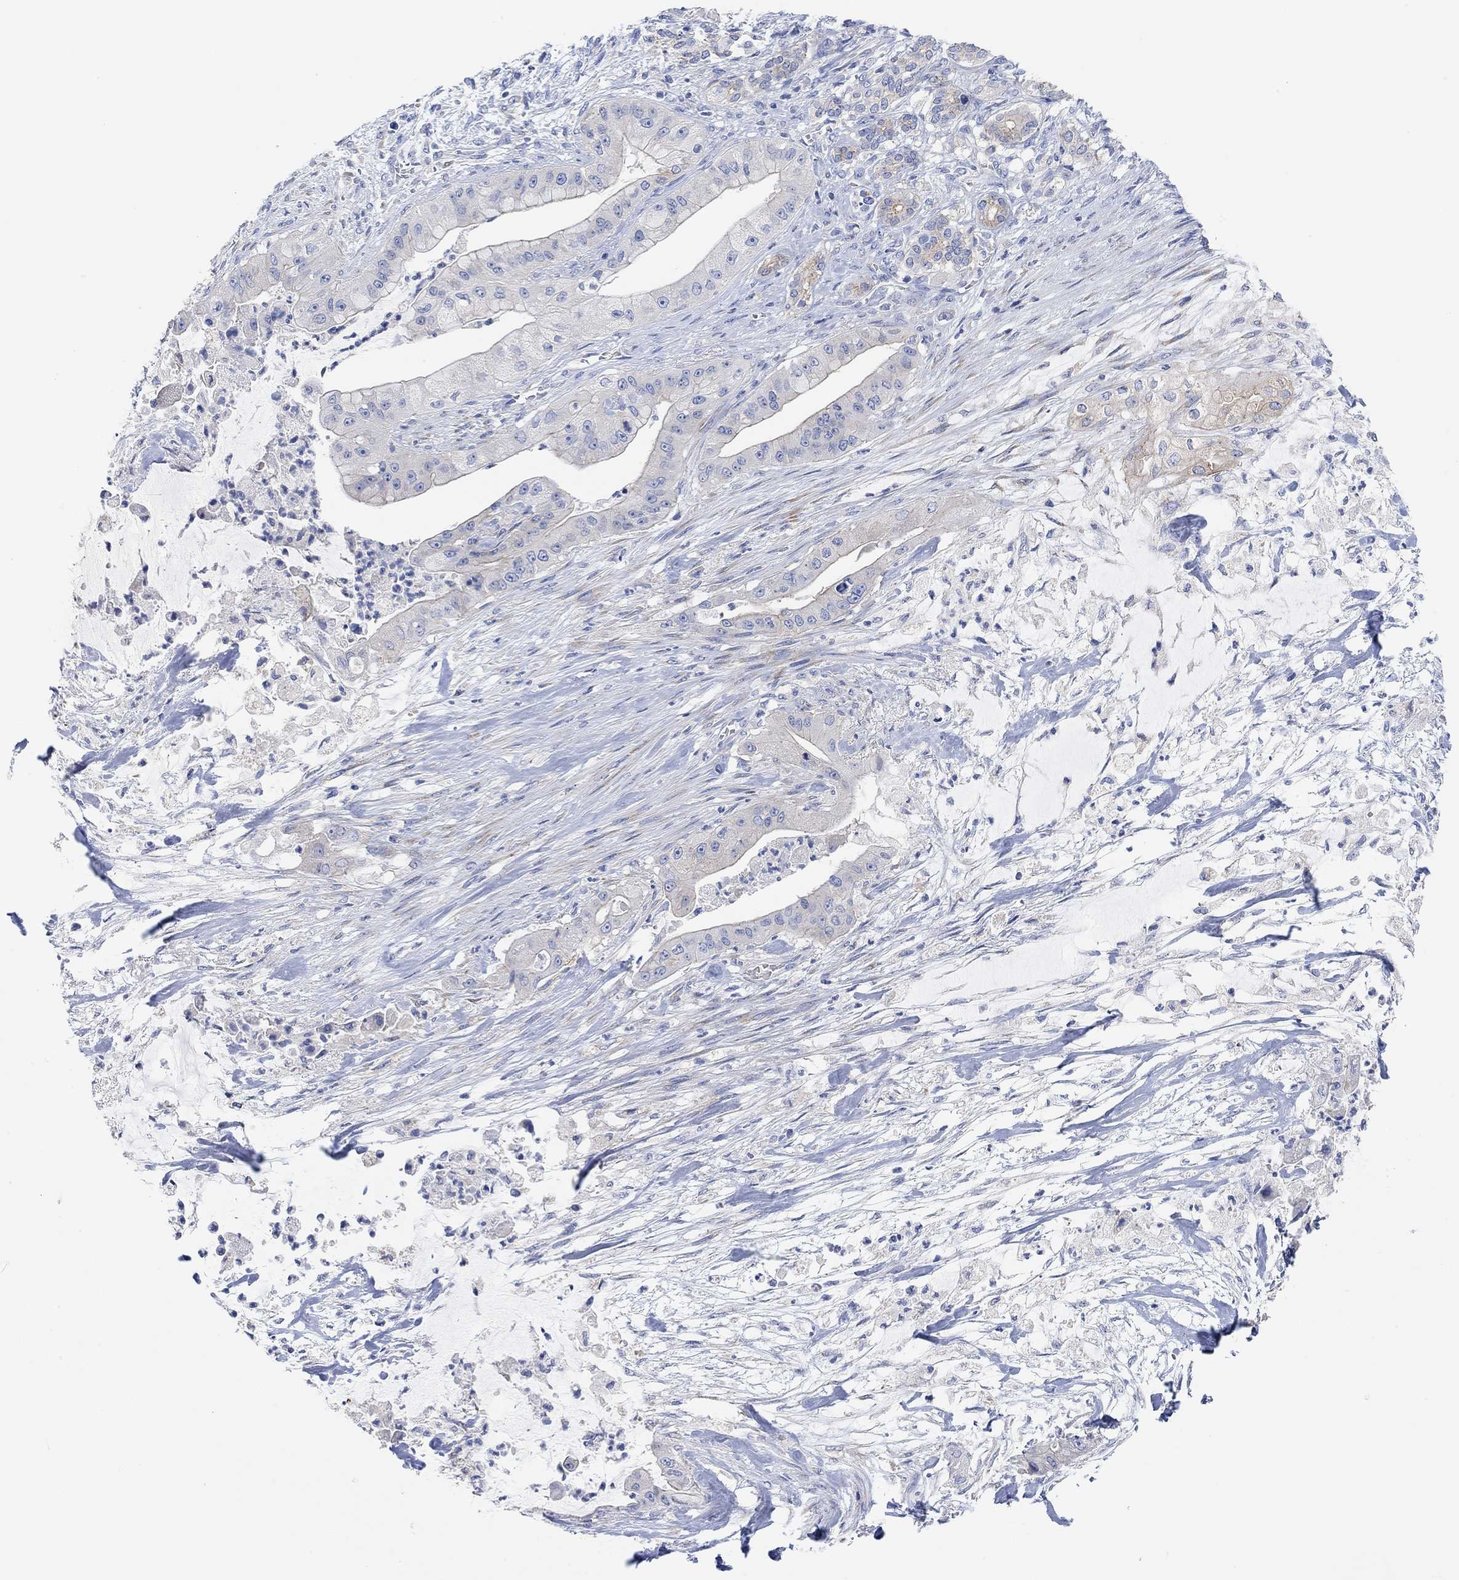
{"staining": {"intensity": "moderate", "quantity": "<25%", "location": "cytoplasmic/membranous"}, "tissue": "pancreatic cancer", "cell_type": "Tumor cells", "image_type": "cancer", "snomed": [{"axis": "morphology", "description": "Normal tissue, NOS"}, {"axis": "morphology", "description": "Inflammation, NOS"}, {"axis": "morphology", "description": "Adenocarcinoma, NOS"}, {"axis": "topography", "description": "Pancreas"}], "caption": "Immunohistochemistry (IHC) (DAB) staining of pancreatic adenocarcinoma displays moderate cytoplasmic/membranous protein expression in about <25% of tumor cells.", "gene": "RGS1", "patient": {"sex": "male", "age": 57}}